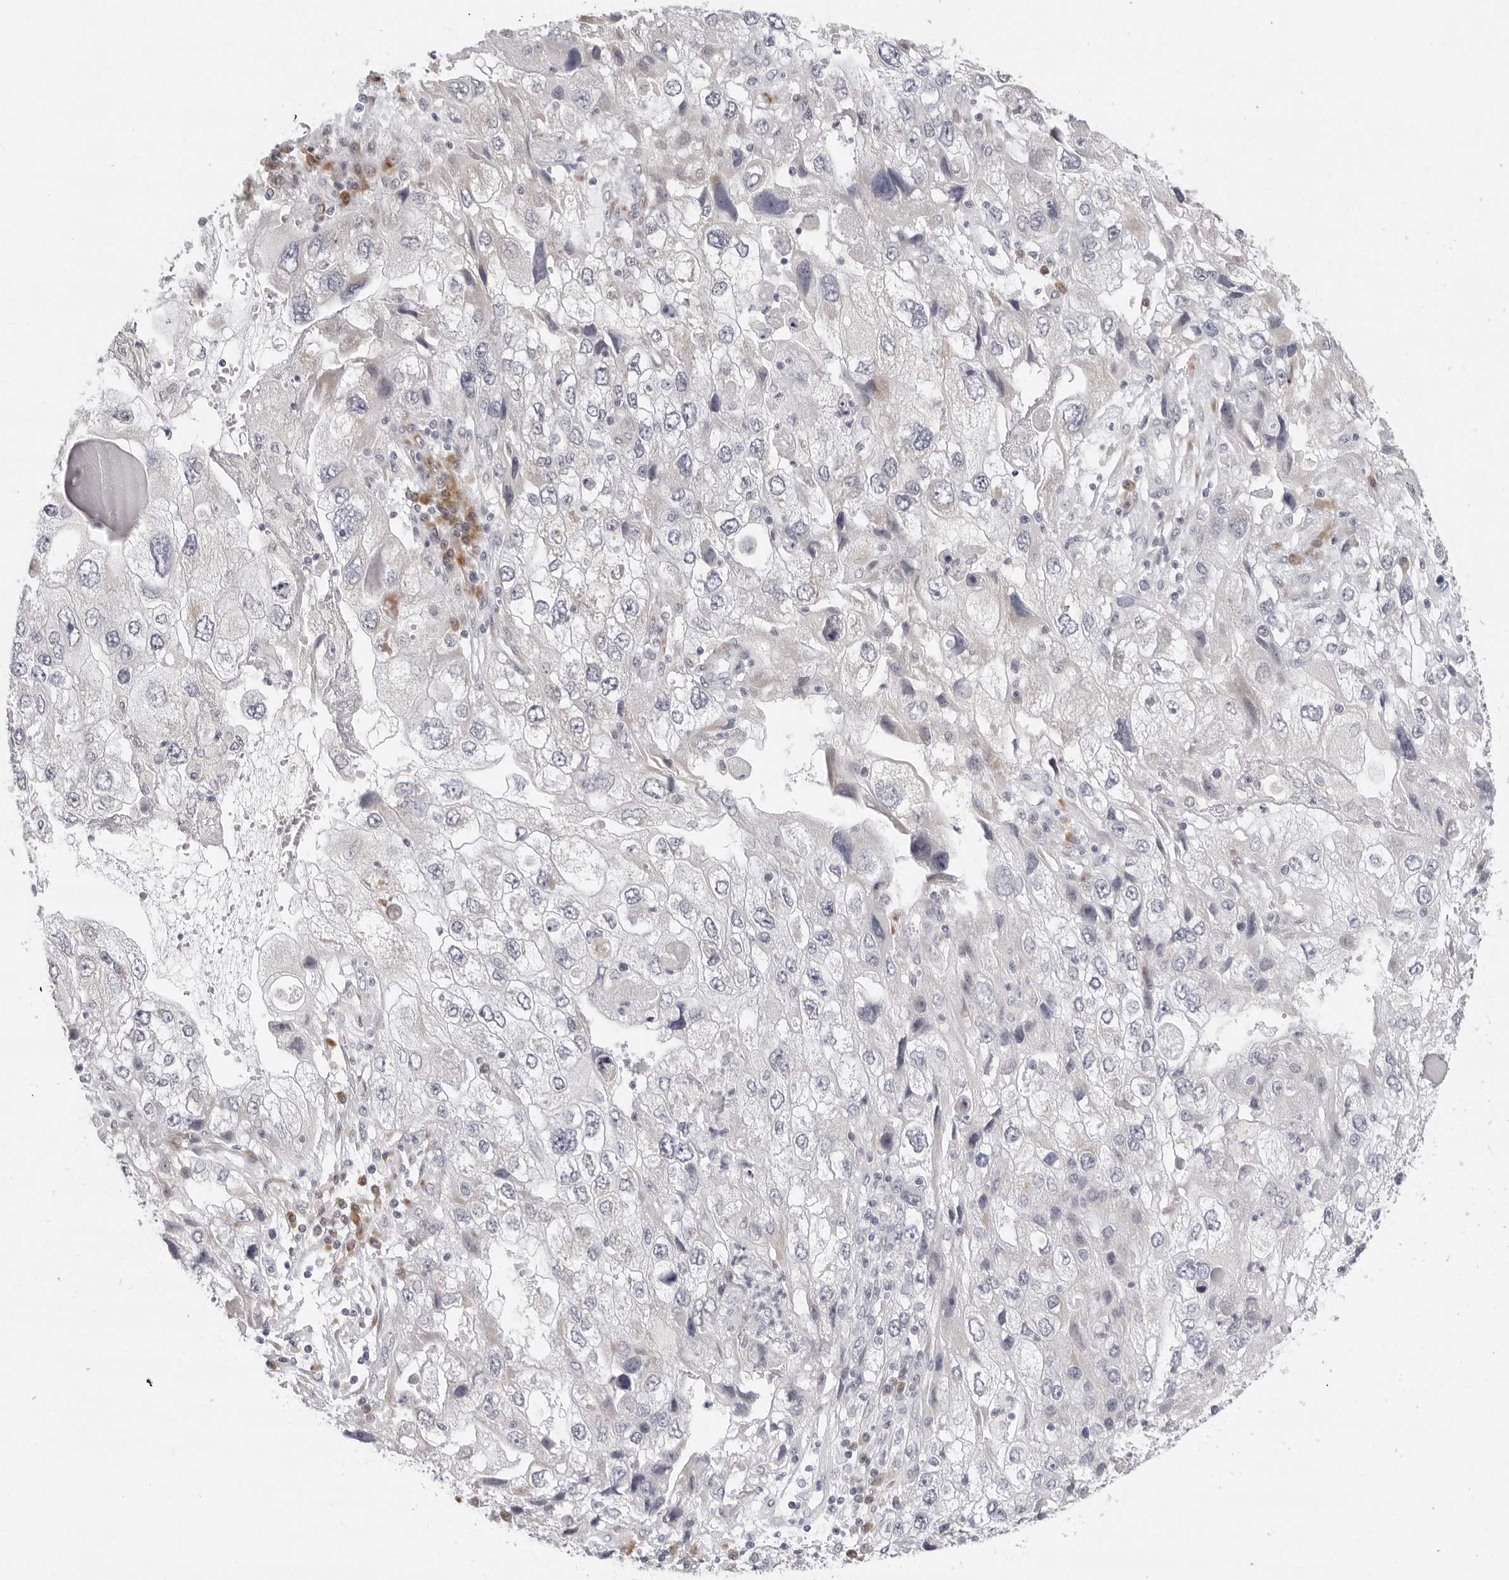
{"staining": {"intensity": "negative", "quantity": "none", "location": "none"}, "tissue": "endometrial cancer", "cell_type": "Tumor cells", "image_type": "cancer", "snomed": [{"axis": "morphology", "description": "Adenocarcinoma, NOS"}, {"axis": "topography", "description": "Endometrium"}], "caption": "Tumor cells show no significant expression in endometrial cancer. (DAB immunohistochemistry with hematoxylin counter stain).", "gene": "EDN2", "patient": {"sex": "female", "age": 49}}